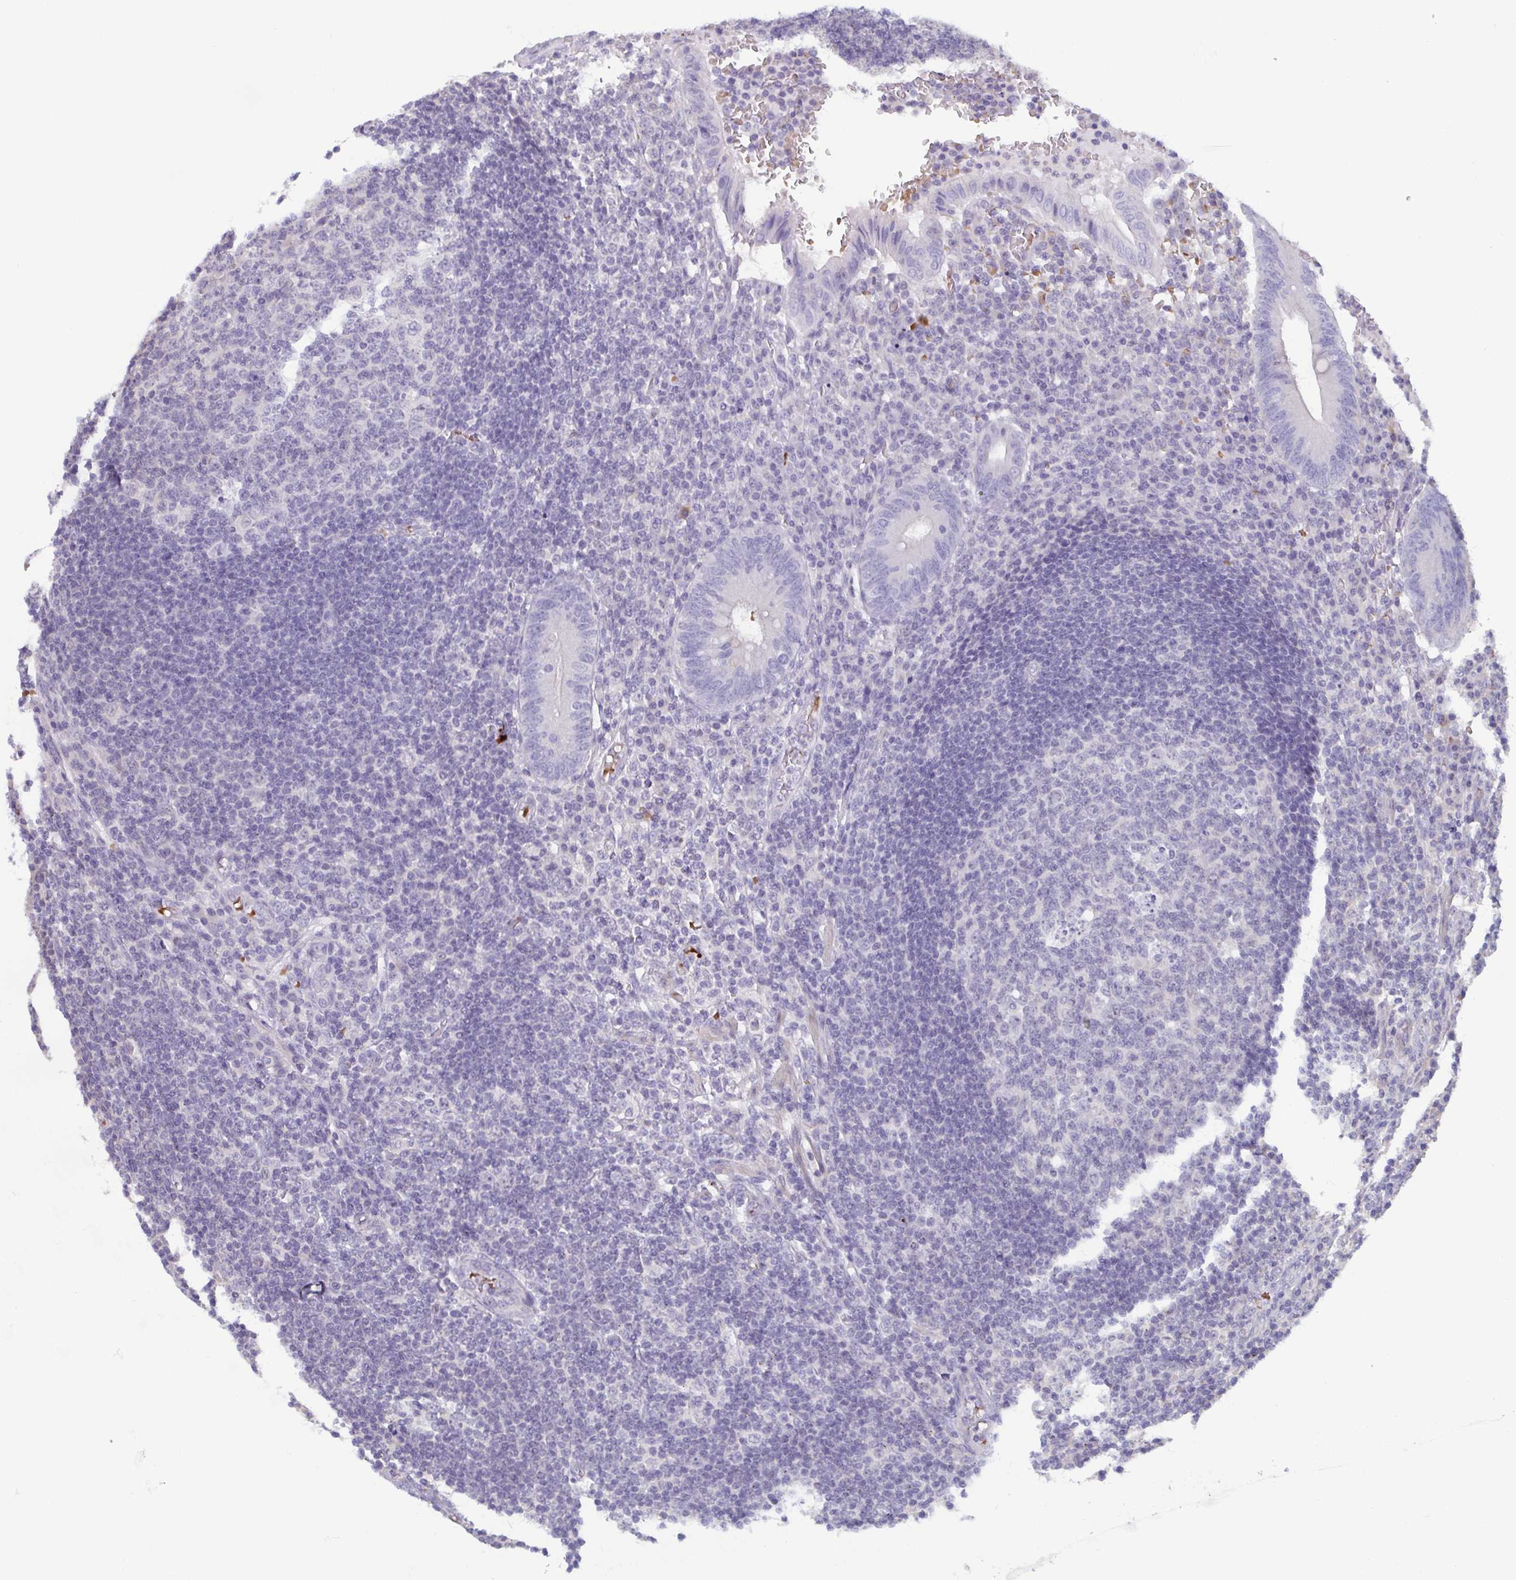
{"staining": {"intensity": "strong", "quantity": "<25%", "location": "cytoplasmic/membranous"}, "tissue": "appendix", "cell_type": "Glandular cells", "image_type": "normal", "snomed": [{"axis": "morphology", "description": "Normal tissue, NOS"}, {"axis": "topography", "description": "Appendix"}], "caption": "DAB immunohistochemical staining of normal human appendix shows strong cytoplasmic/membranous protein staining in approximately <25% of glandular cells. (DAB IHC with brightfield microscopy, high magnification).", "gene": "LRRC38", "patient": {"sex": "male", "age": 18}}